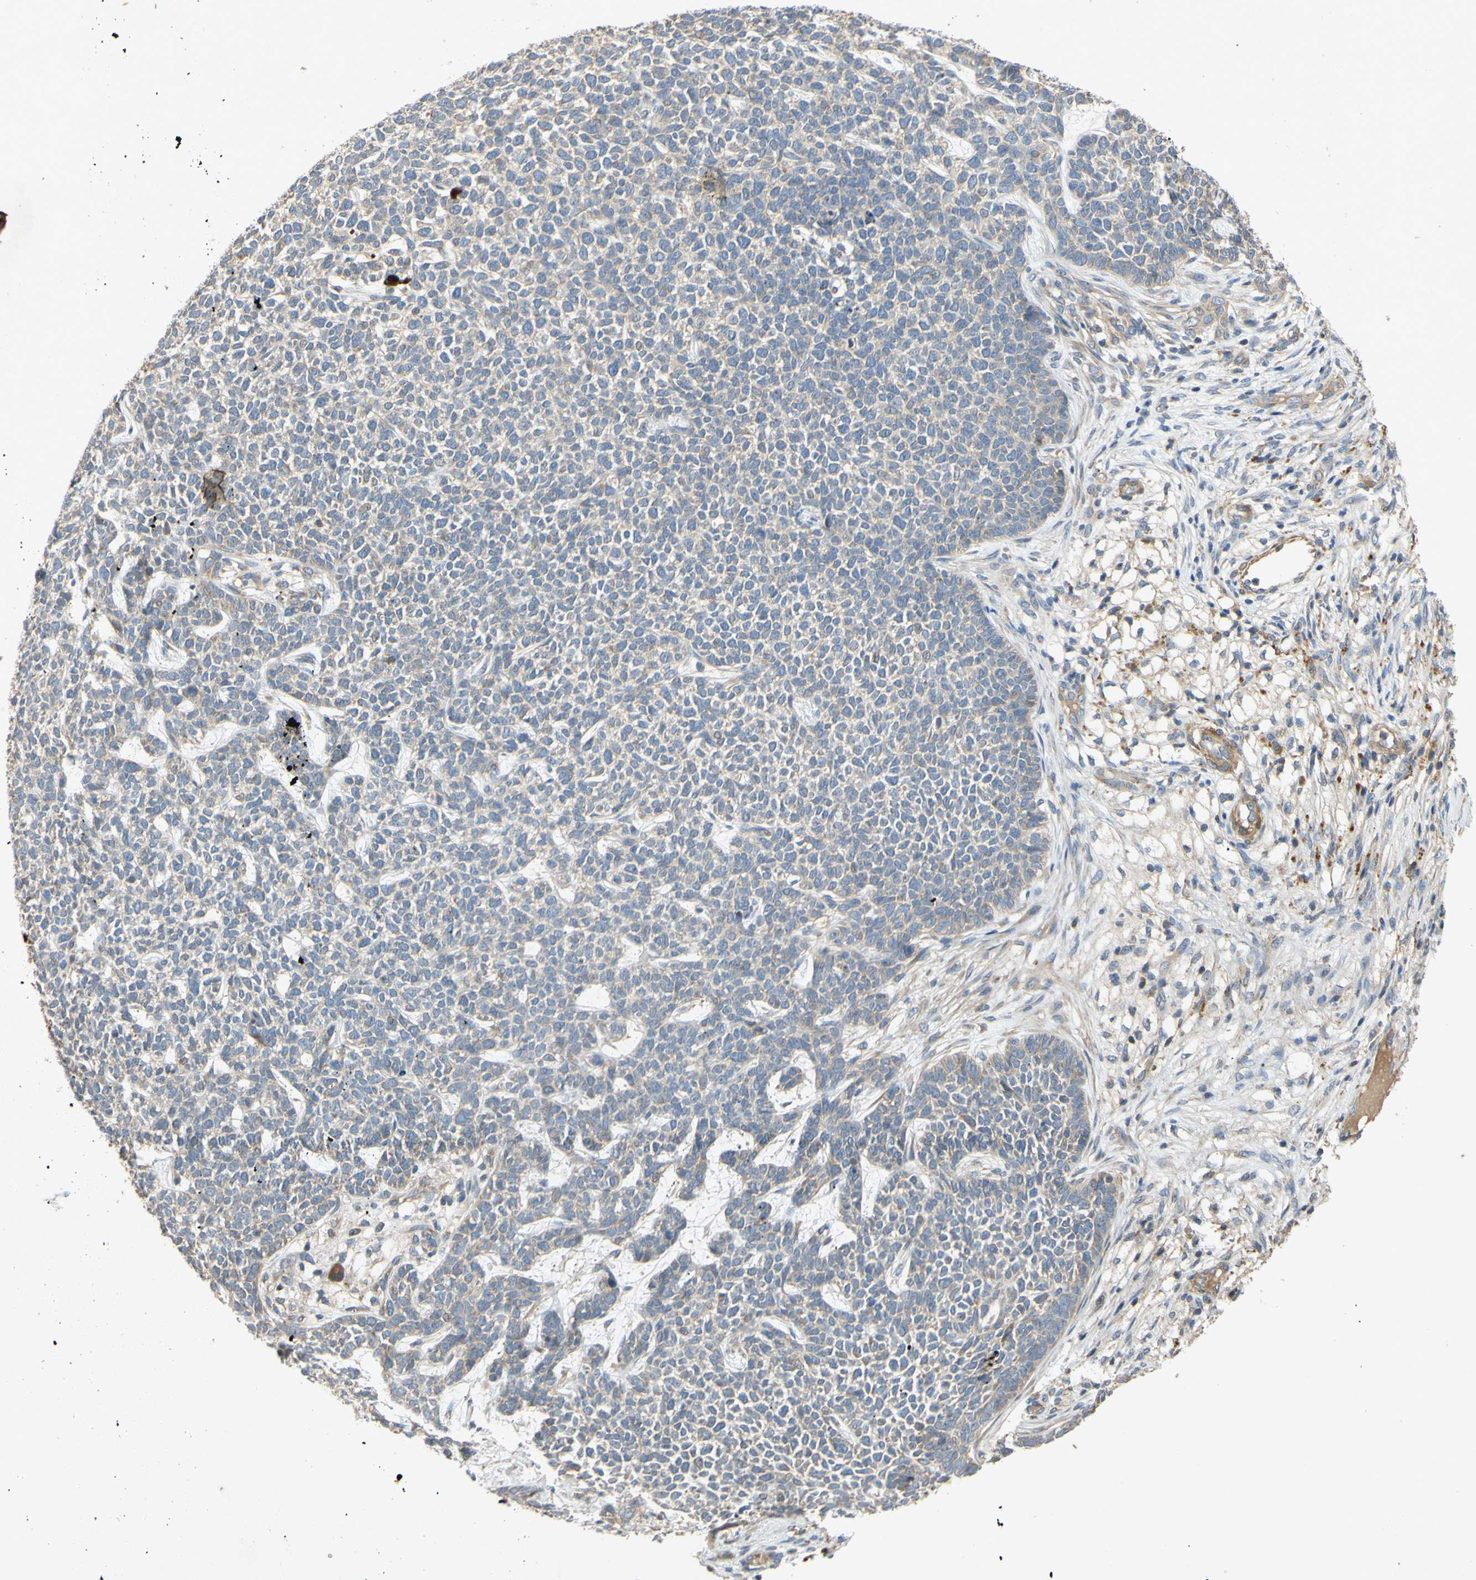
{"staining": {"intensity": "weak", "quantity": "<25%", "location": "cytoplasmic/membranous"}, "tissue": "skin cancer", "cell_type": "Tumor cells", "image_type": "cancer", "snomed": [{"axis": "morphology", "description": "Basal cell carcinoma"}, {"axis": "topography", "description": "Skin"}], "caption": "A high-resolution micrograph shows immunohistochemistry (IHC) staining of skin cancer (basal cell carcinoma), which displays no significant positivity in tumor cells.", "gene": "PARD6A", "patient": {"sex": "female", "age": 84}}